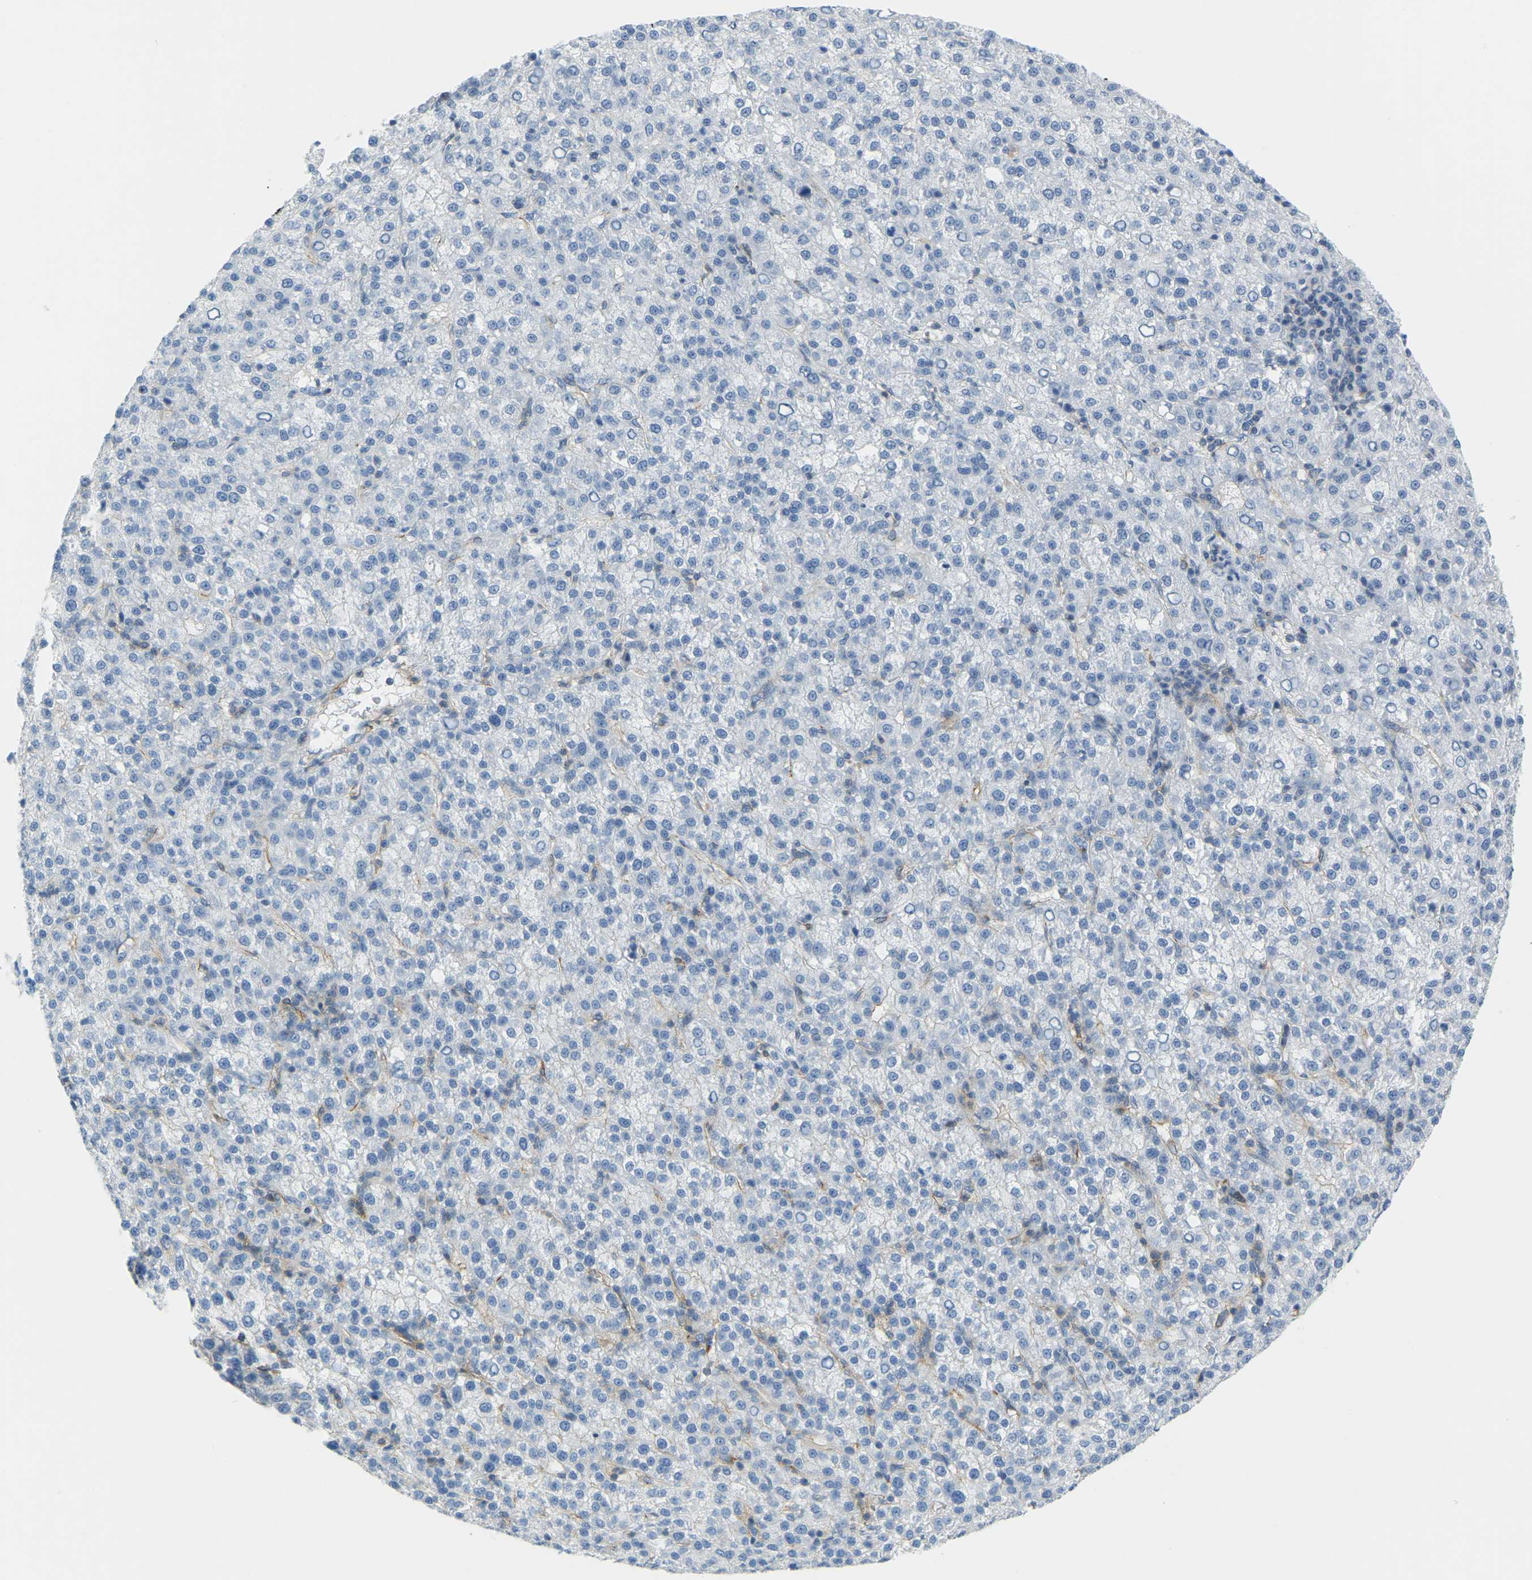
{"staining": {"intensity": "negative", "quantity": "none", "location": "none"}, "tissue": "liver cancer", "cell_type": "Tumor cells", "image_type": "cancer", "snomed": [{"axis": "morphology", "description": "Carcinoma, Hepatocellular, NOS"}, {"axis": "topography", "description": "Liver"}], "caption": "Immunohistochemistry (IHC) image of neoplastic tissue: human liver hepatocellular carcinoma stained with DAB demonstrates no significant protein positivity in tumor cells.", "gene": "MYL3", "patient": {"sex": "female", "age": 58}}